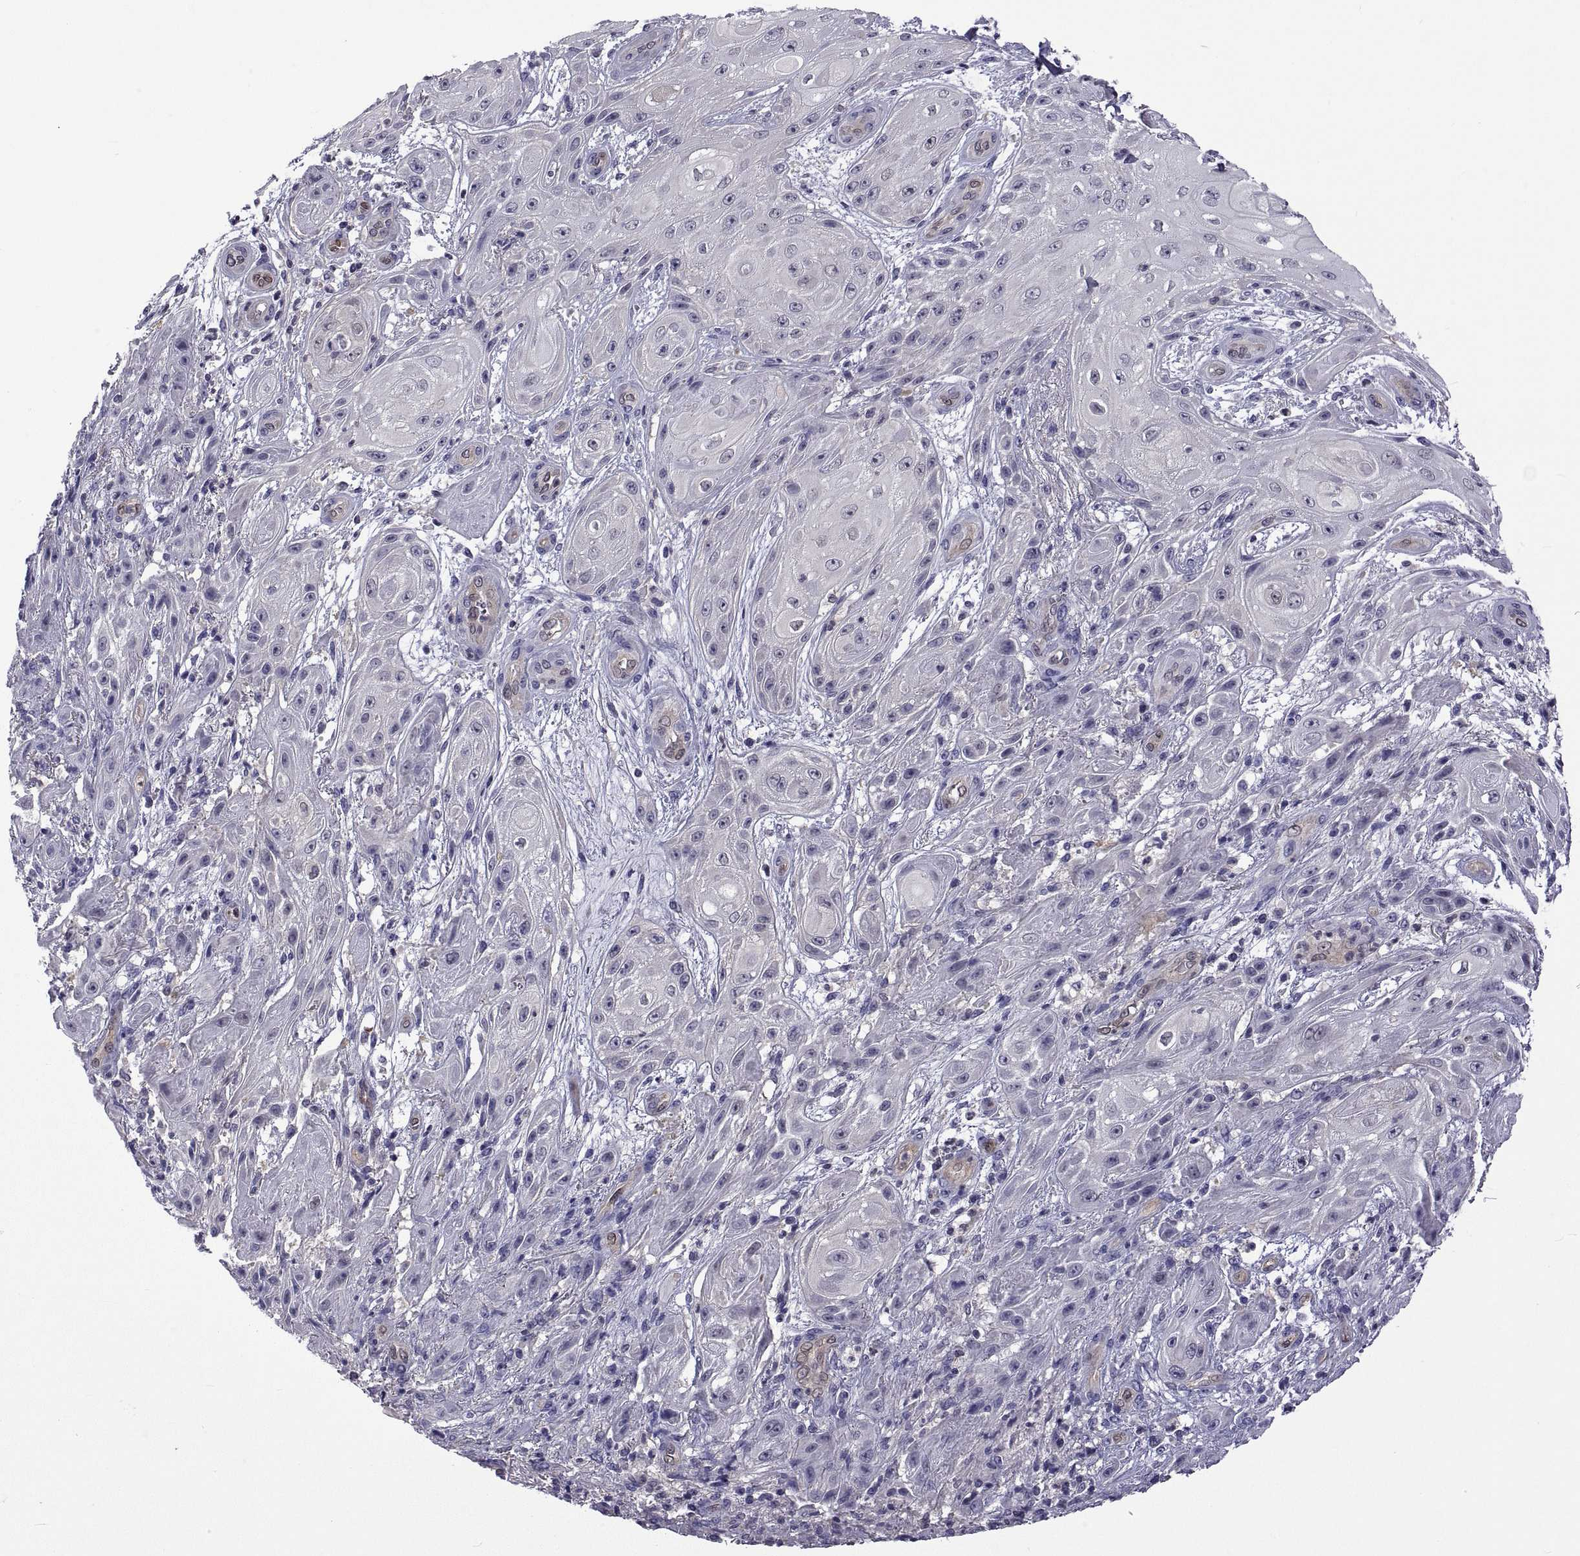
{"staining": {"intensity": "negative", "quantity": "none", "location": "none"}, "tissue": "skin cancer", "cell_type": "Tumor cells", "image_type": "cancer", "snomed": [{"axis": "morphology", "description": "Squamous cell carcinoma, NOS"}, {"axis": "topography", "description": "Skin"}], "caption": "The image displays no significant positivity in tumor cells of skin cancer (squamous cell carcinoma).", "gene": "LCN9", "patient": {"sex": "male", "age": 62}}